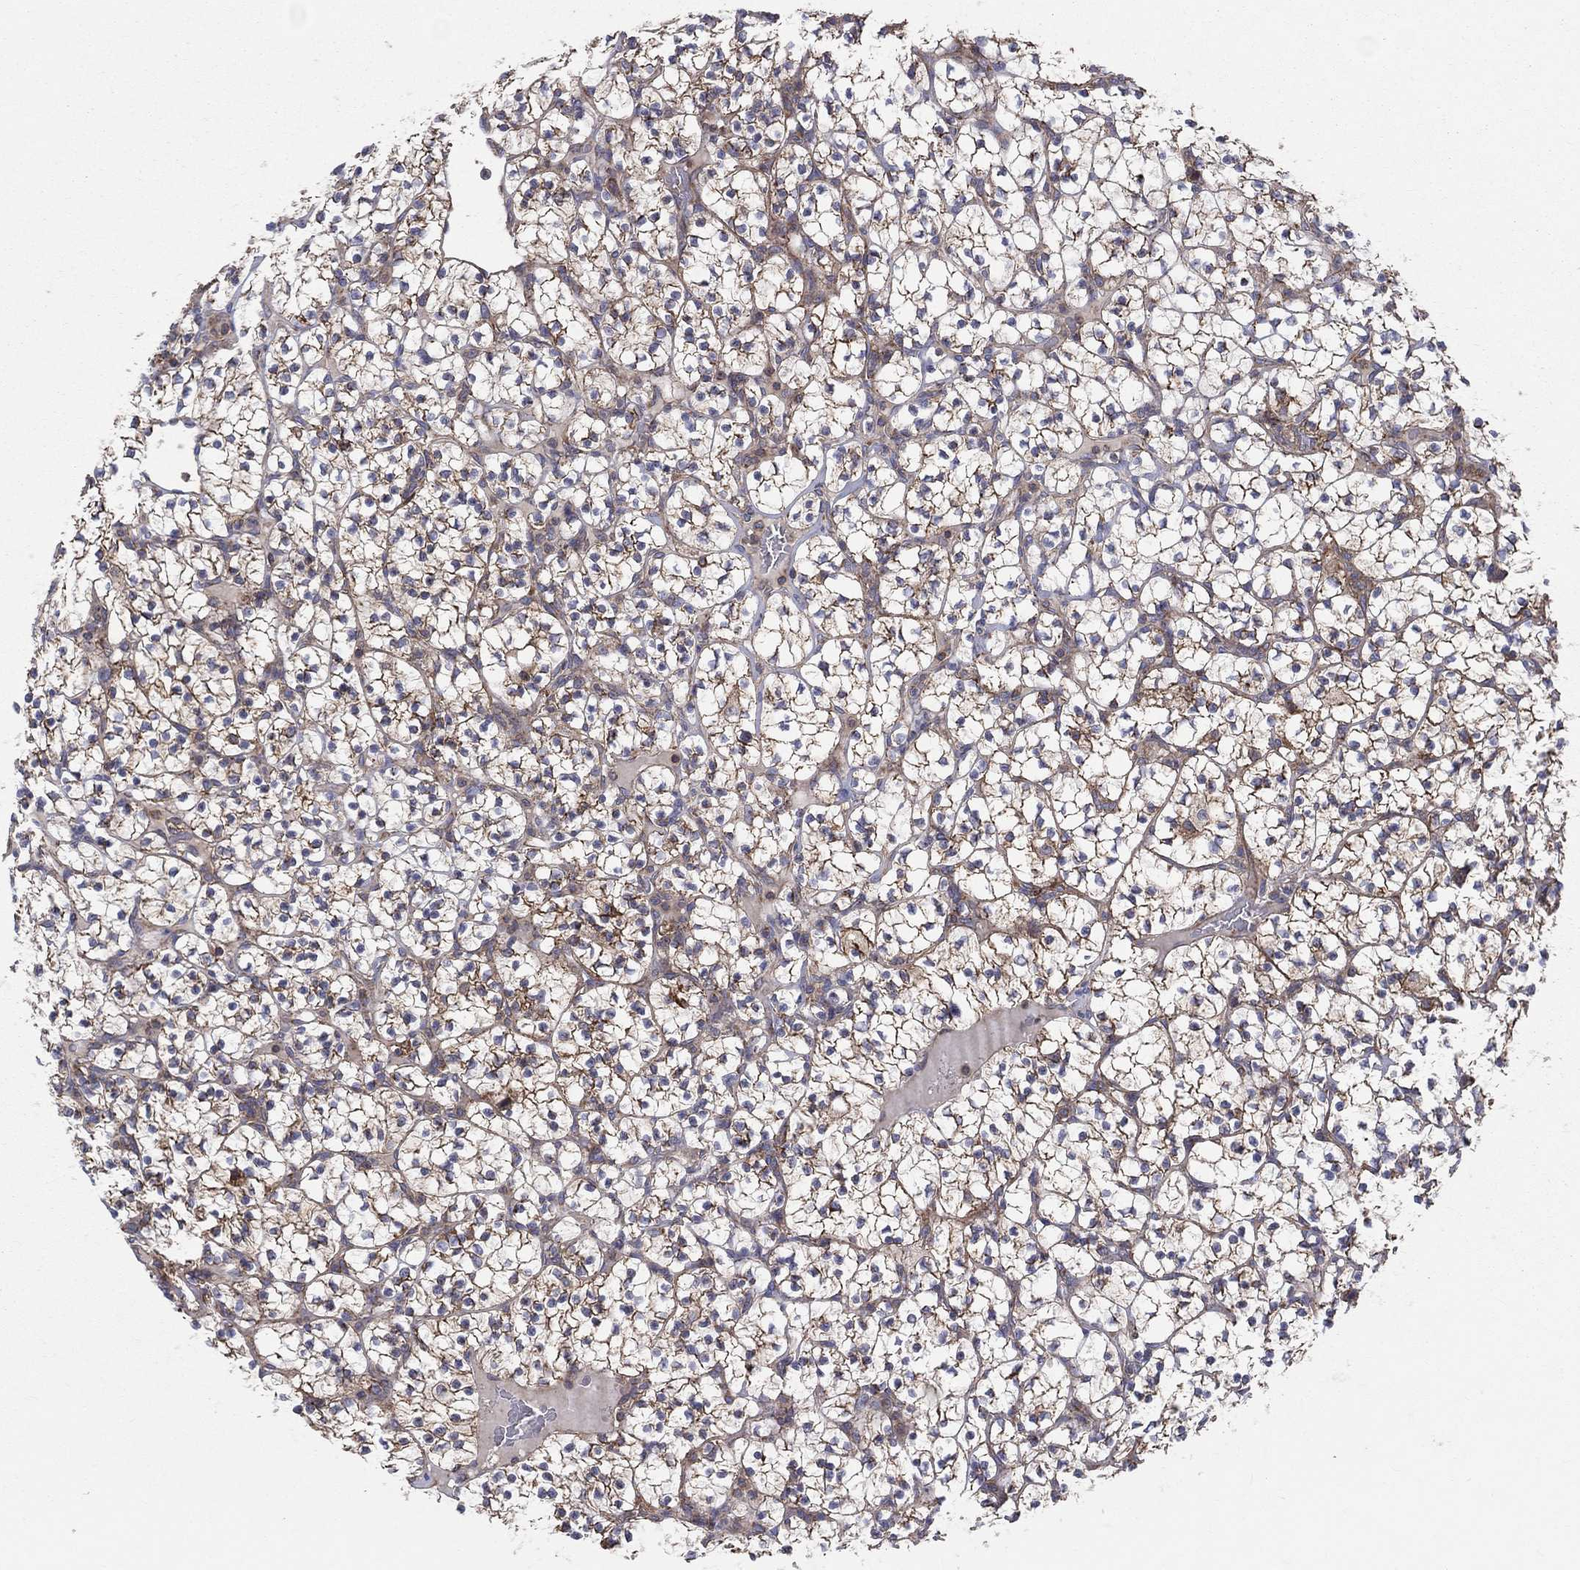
{"staining": {"intensity": "strong", "quantity": "25%-75%", "location": "cytoplasmic/membranous"}, "tissue": "renal cancer", "cell_type": "Tumor cells", "image_type": "cancer", "snomed": [{"axis": "morphology", "description": "Adenocarcinoma, NOS"}, {"axis": "topography", "description": "Kidney"}], "caption": "High-power microscopy captured an immunohistochemistry (IHC) micrograph of adenocarcinoma (renal), revealing strong cytoplasmic/membranous positivity in about 25%-75% of tumor cells. The staining was performed using DAB (3,3'-diaminobenzidine), with brown indicating positive protein expression. Nuclei are stained blue with hematoxylin.", "gene": "MIX23", "patient": {"sex": "female", "age": 89}}